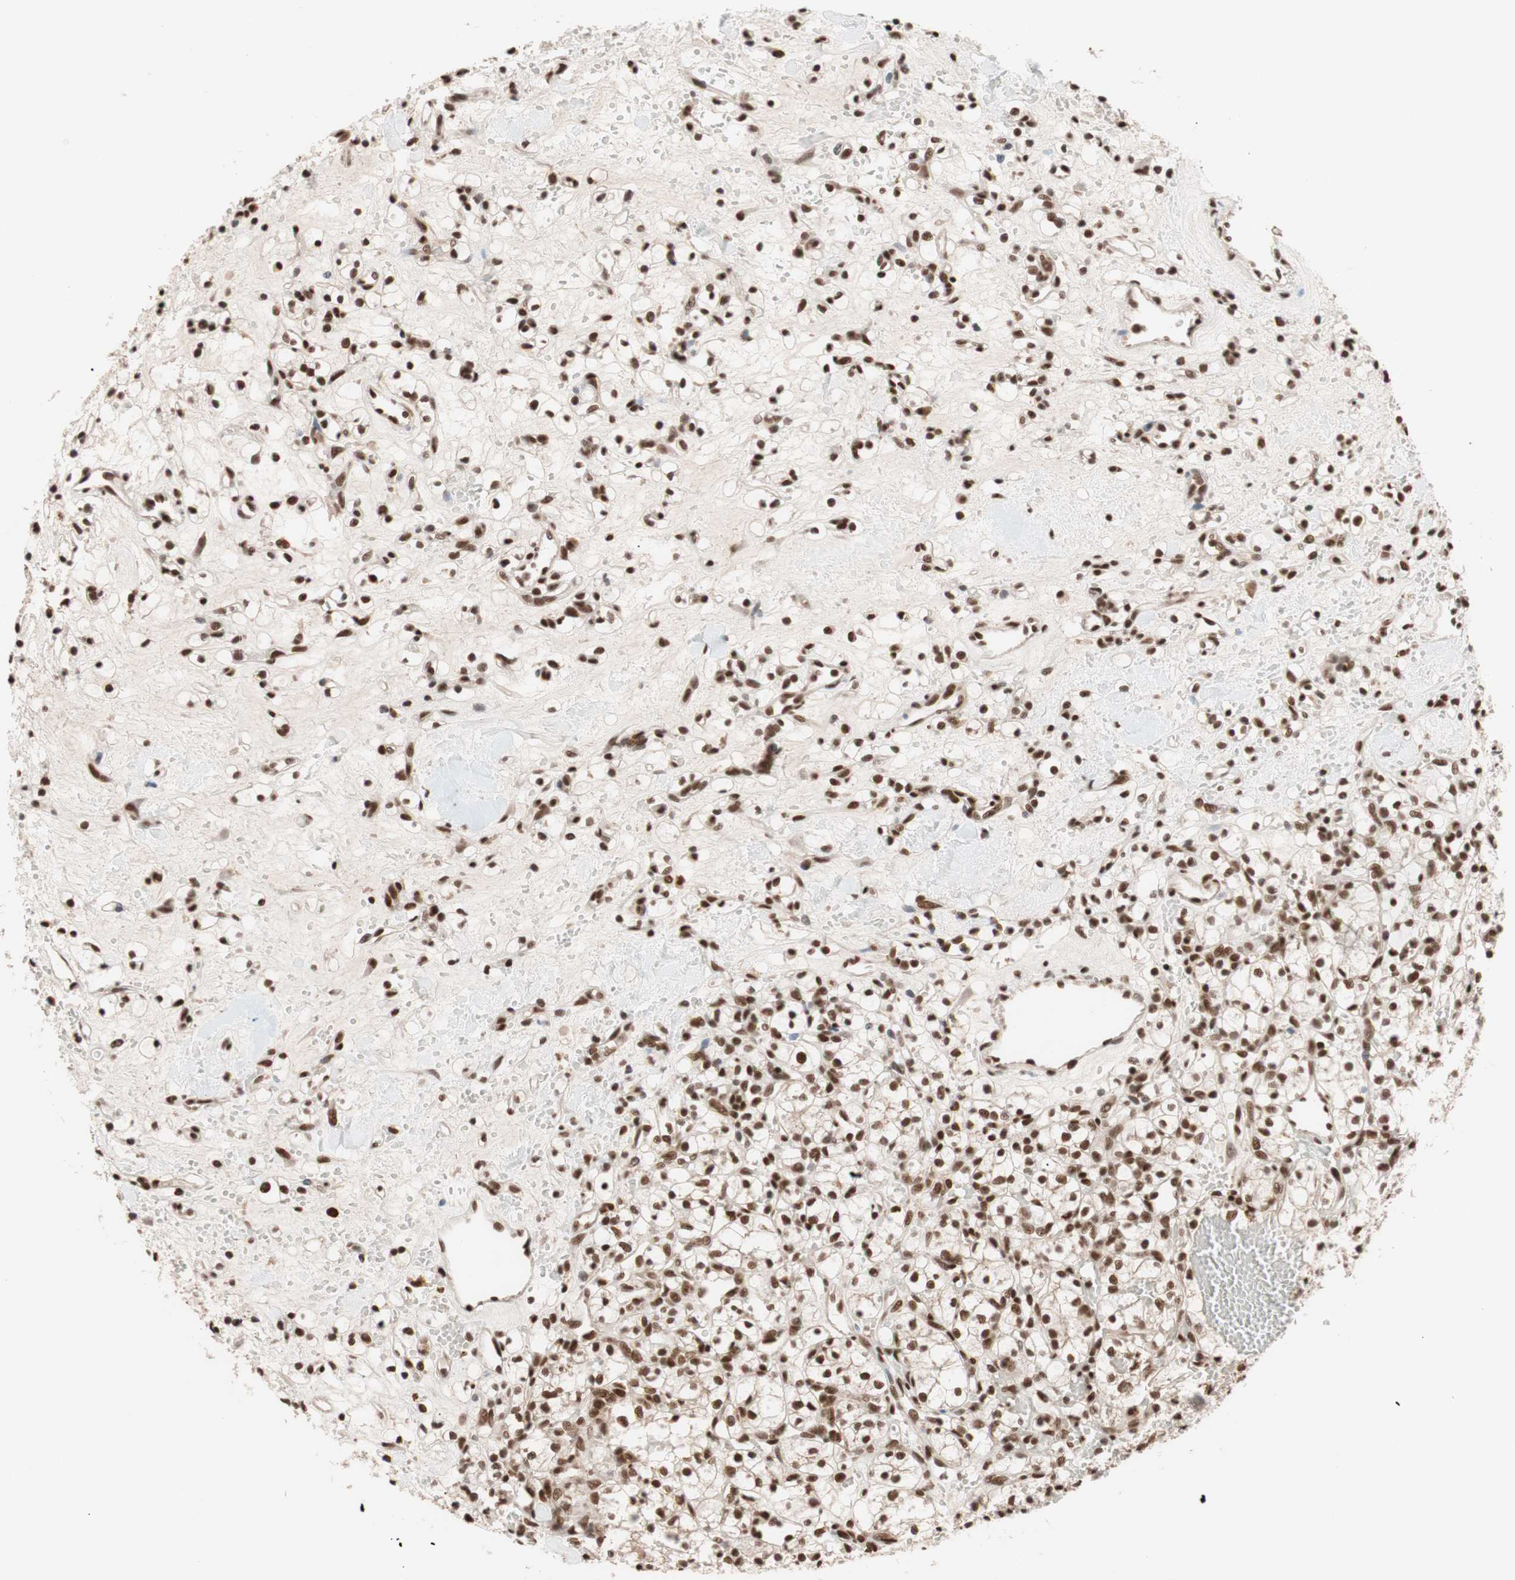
{"staining": {"intensity": "strong", "quantity": ">75%", "location": "nuclear"}, "tissue": "renal cancer", "cell_type": "Tumor cells", "image_type": "cancer", "snomed": [{"axis": "morphology", "description": "Adenocarcinoma, NOS"}, {"axis": "topography", "description": "Kidney"}], "caption": "A high amount of strong nuclear expression is identified in approximately >75% of tumor cells in adenocarcinoma (renal) tissue.", "gene": "CHAMP1", "patient": {"sex": "female", "age": 60}}